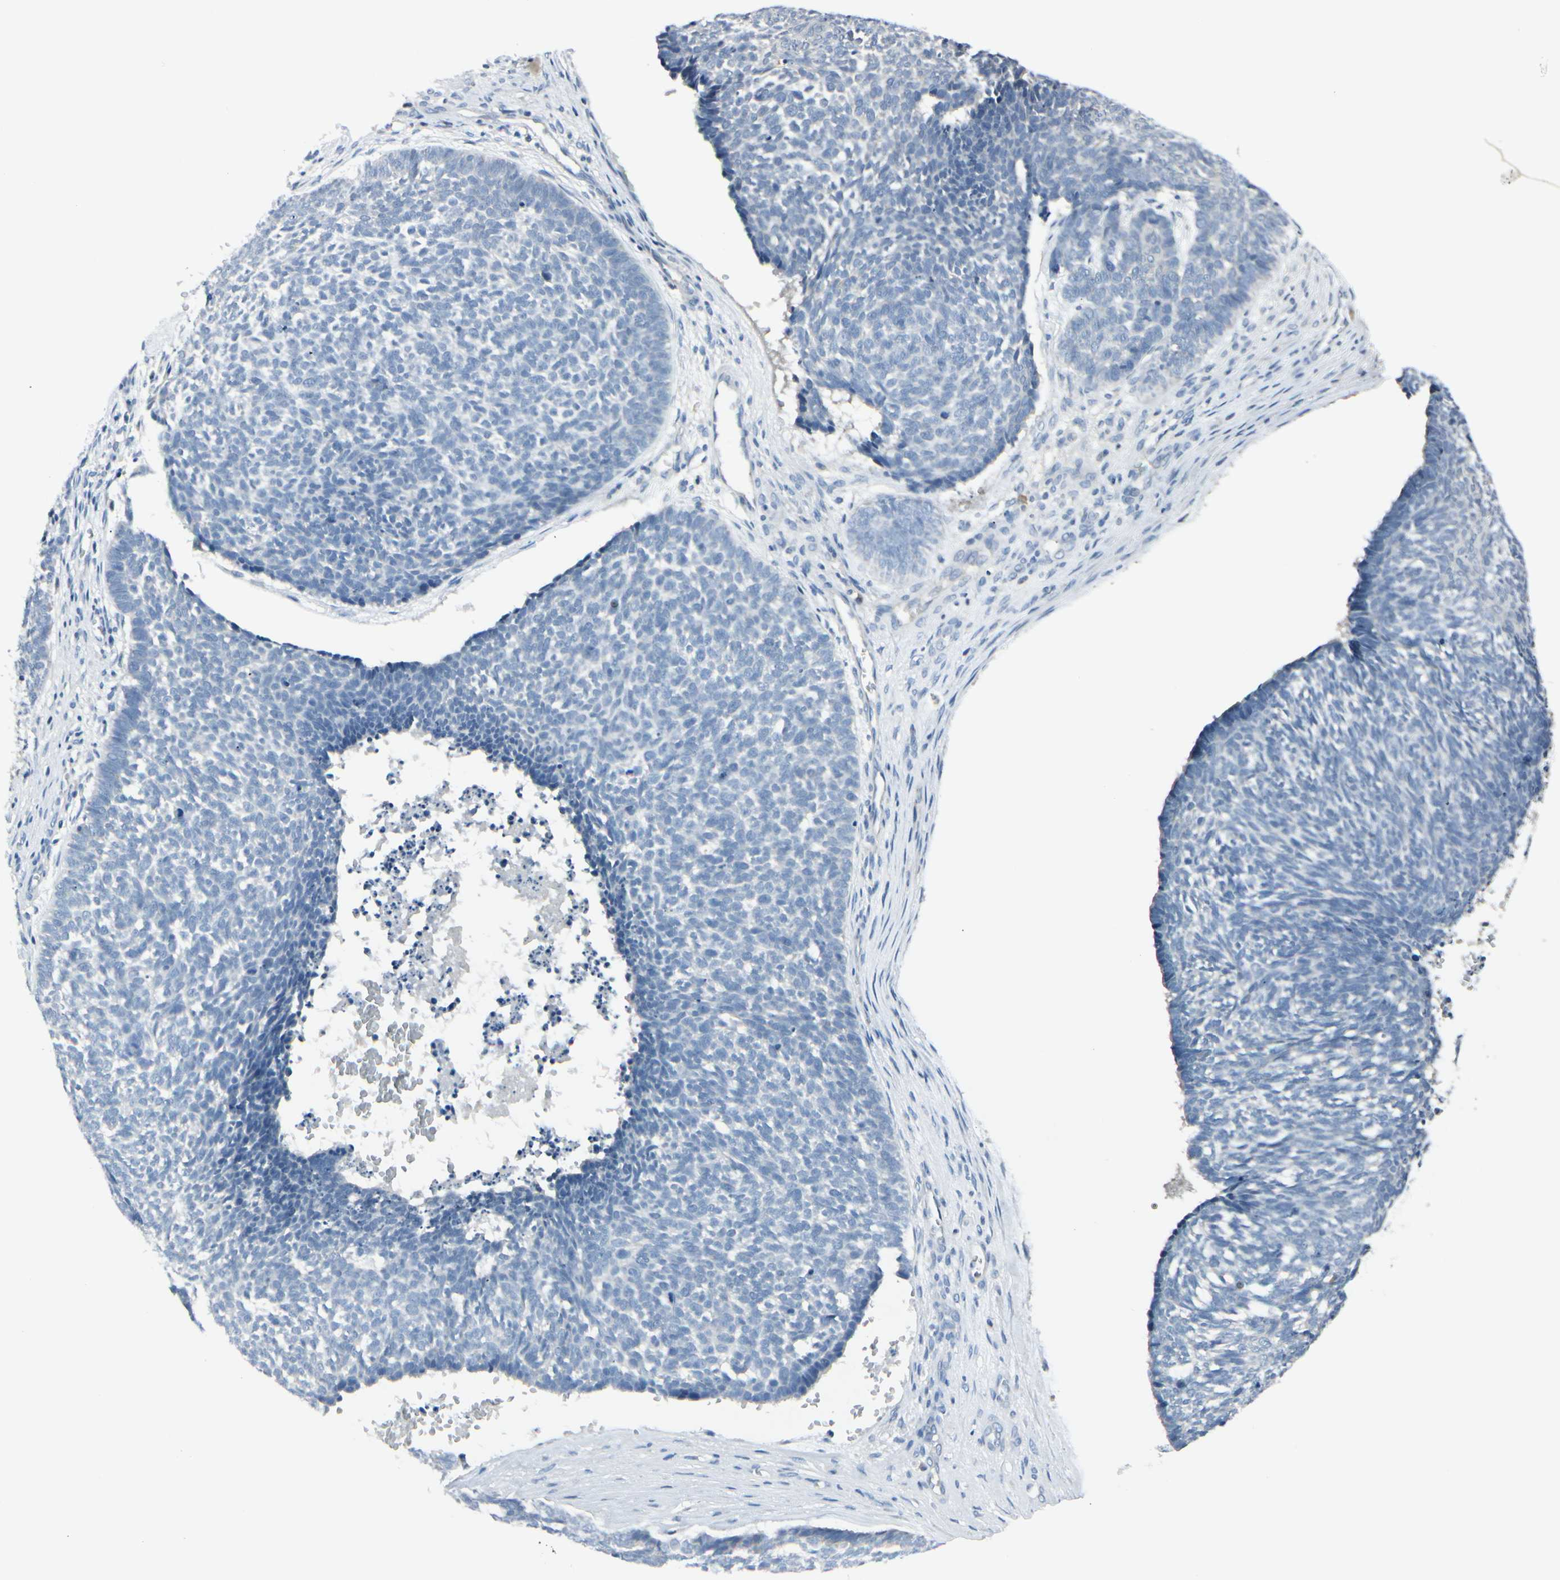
{"staining": {"intensity": "negative", "quantity": "none", "location": "none"}, "tissue": "skin cancer", "cell_type": "Tumor cells", "image_type": "cancer", "snomed": [{"axis": "morphology", "description": "Basal cell carcinoma"}, {"axis": "topography", "description": "Skin"}], "caption": "DAB immunohistochemical staining of human skin cancer displays no significant expression in tumor cells.", "gene": "CYP2E1", "patient": {"sex": "male", "age": 84}}